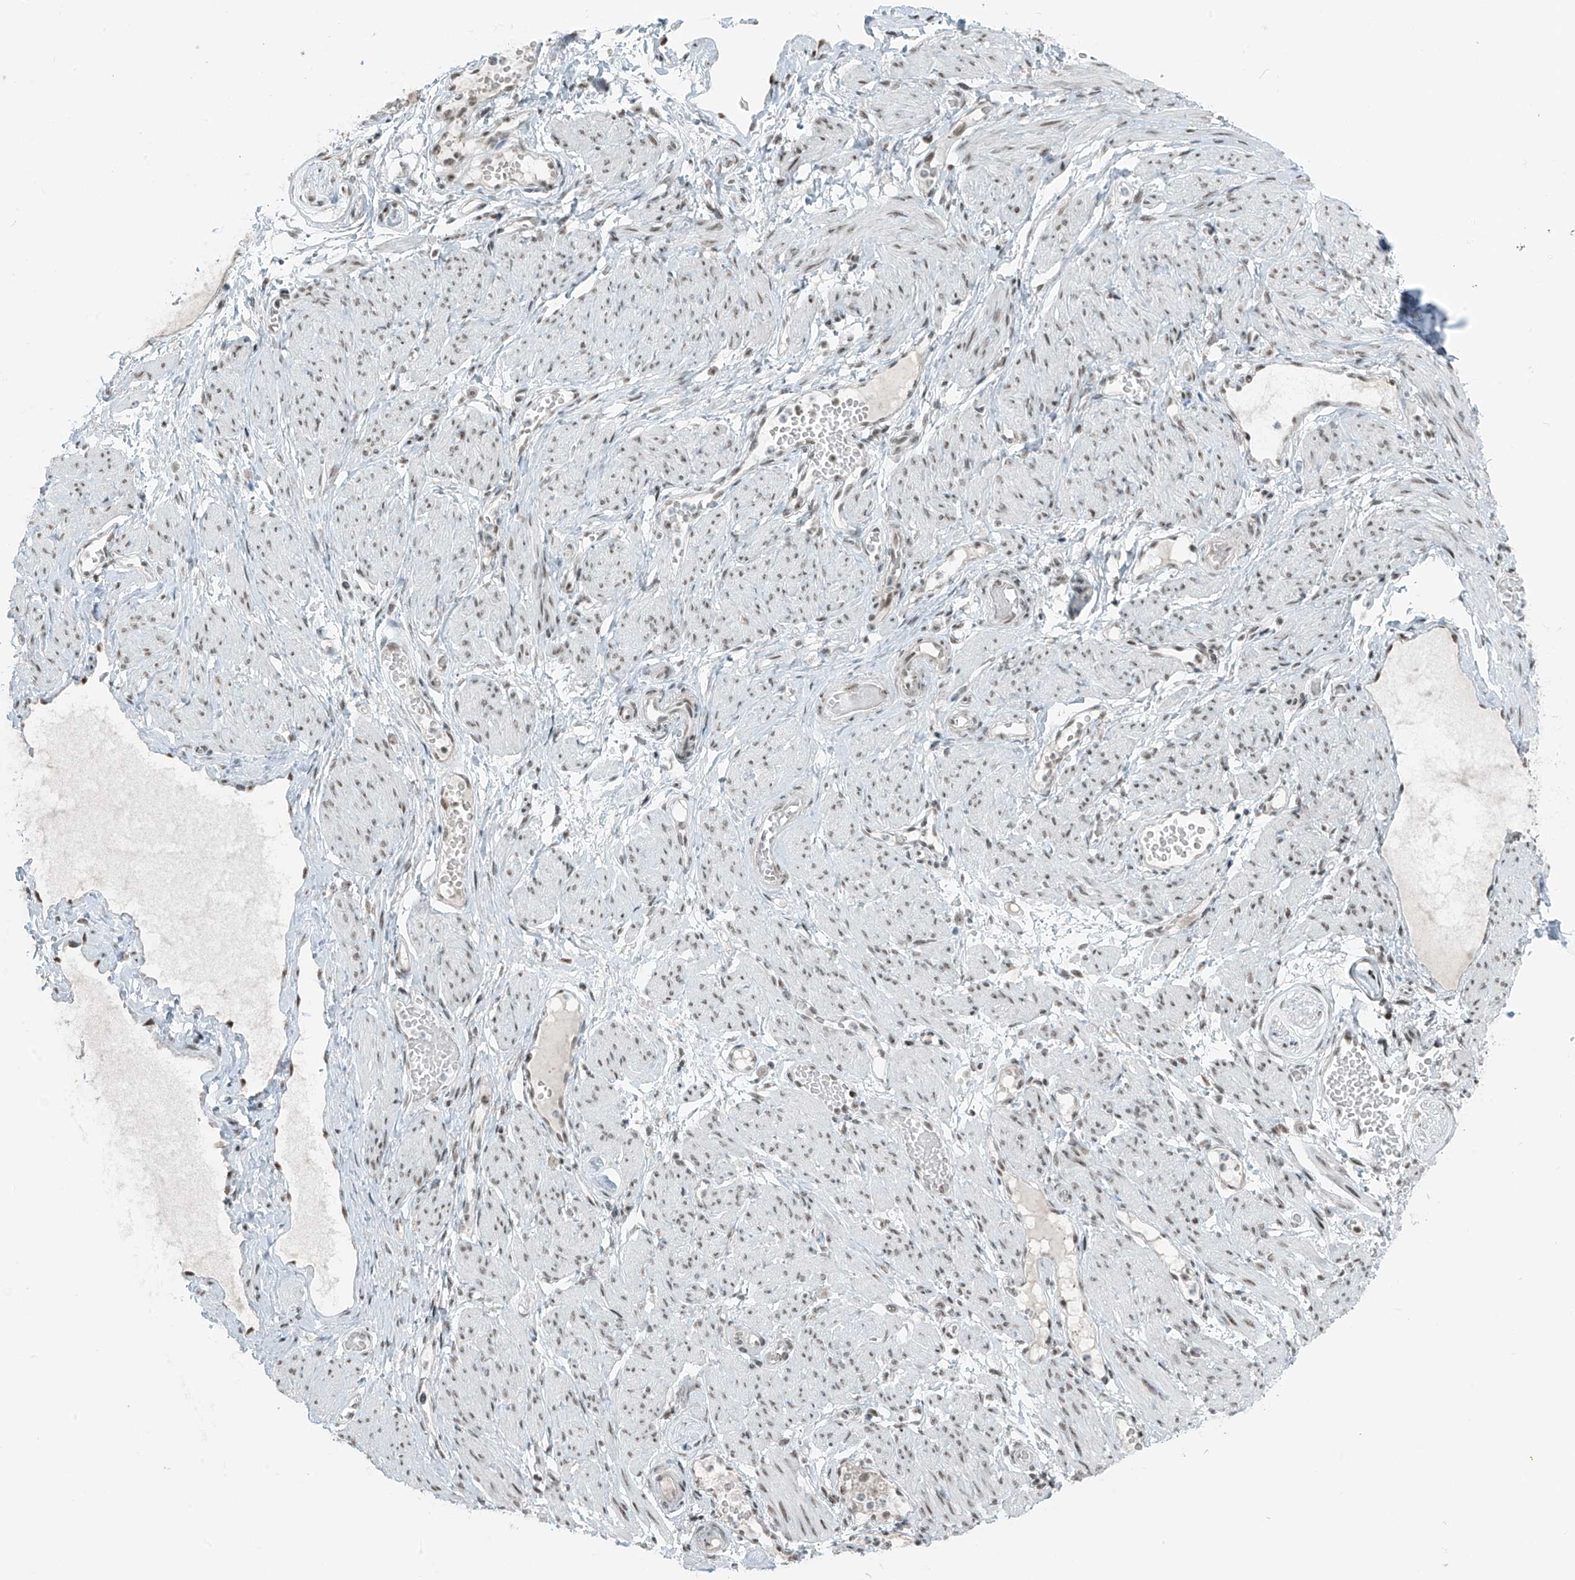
{"staining": {"intensity": "moderate", "quantity": ">75%", "location": "nuclear"}, "tissue": "soft tissue", "cell_type": "Fibroblasts", "image_type": "normal", "snomed": [{"axis": "morphology", "description": "Normal tissue, NOS"}, {"axis": "topography", "description": "Smooth muscle"}, {"axis": "topography", "description": "Peripheral nerve tissue"}], "caption": "Protein analysis of normal soft tissue shows moderate nuclear expression in about >75% of fibroblasts. Nuclei are stained in blue.", "gene": "WRNIP1", "patient": {"sex": "female", "age": 39}}